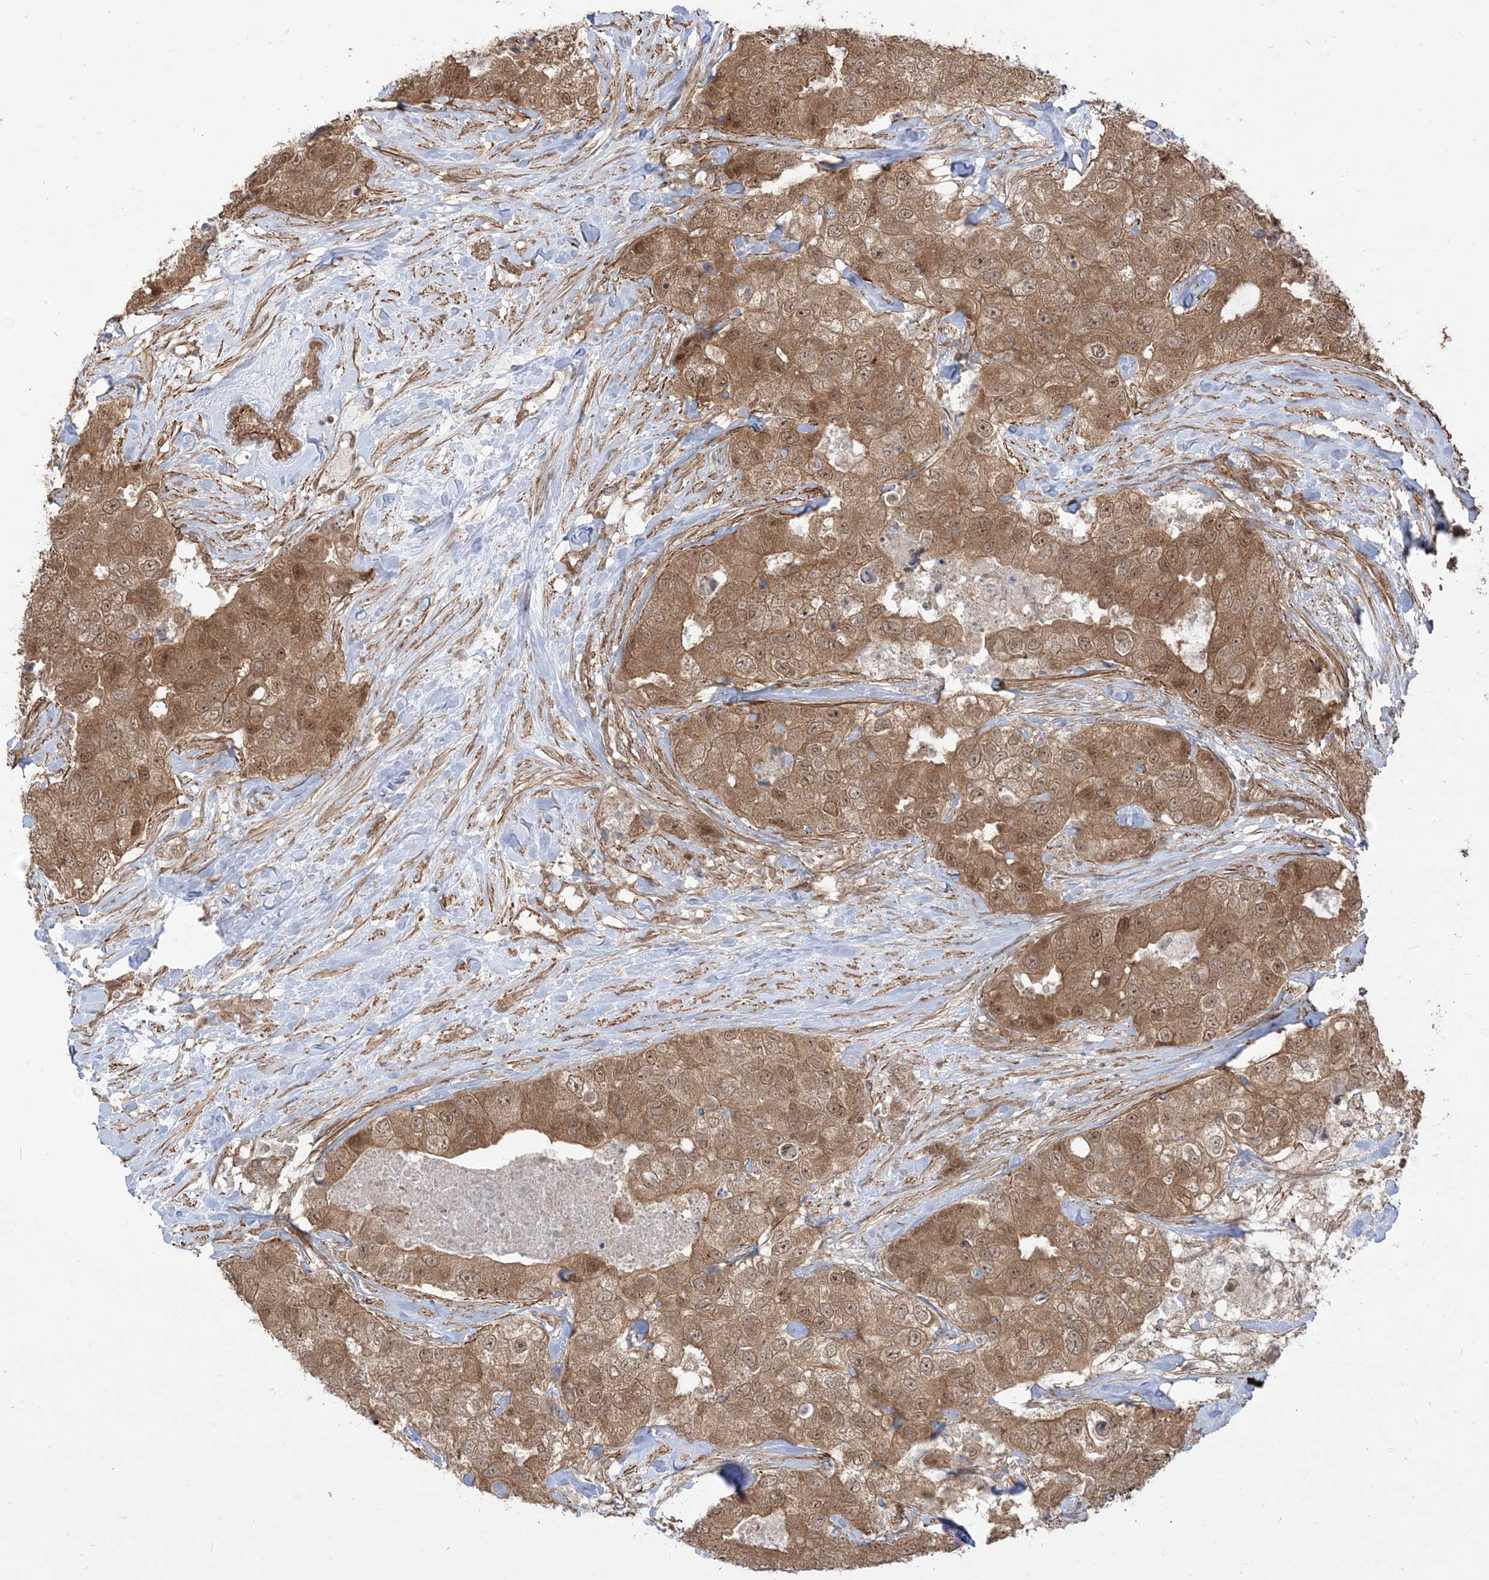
{"staining": {"intensity": "moderate", "quantity": ">75%", "location": "cytoplasmic/membranous,nuclear"}, "tissue": "breast cancer", "cell_type": "Tumor cells", "image_type": "cancer", "snomed": [{"axis": "morphology", "description": "Duct carcinoma"}, {"axis": "topography", "description": "Breast"}], "caption": "Tumor cells show moderate cytoplasmic/membranous and nuclear positivity in approximately >75% of cells in breast intraductal carcinoma. (DAB (3,3'-diaminobenzidine) IHC with brightfield microscopy, high magnification).", "gene": "TBCC", "patient": {"sex": "female", "age": 62}}